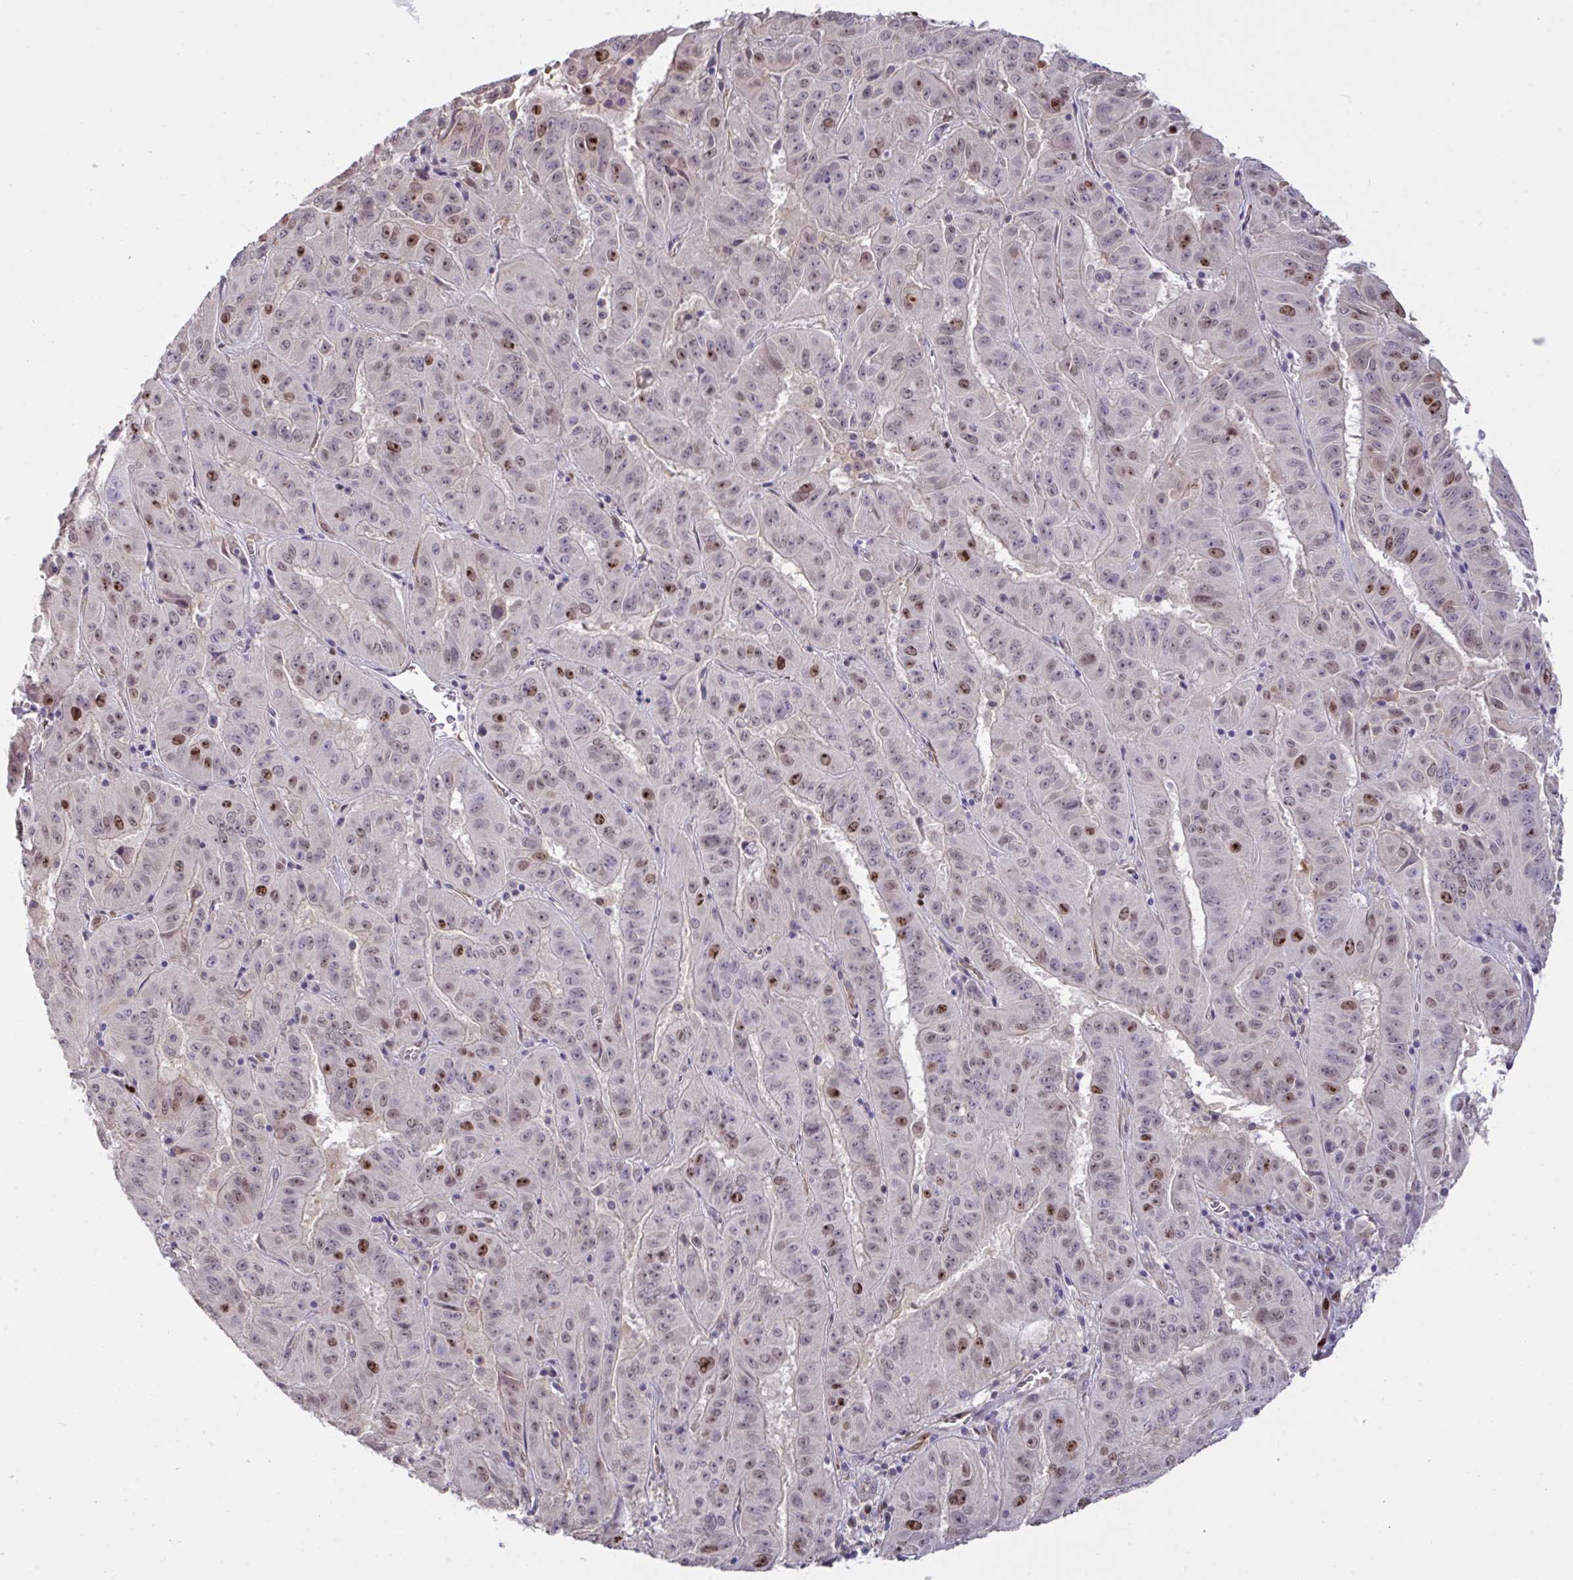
{"staining": {"intensity": "moderate", "quantity": "<25%", "location": "nuclear"}, "tissue": "pancreatic cancer", "cell_type": "Tumor cells", "image_type": "cancer", "snomed": [{"axis": "morphology", "description": "Adenocarcinoma, NOS"}, {"axis": "topography", "description": "Pancreas"}], "caption": "An image showing moderate nuclear expression in about <25% of tumor cells in pancreatic cancer, as visualized by brown immunohistochemical staining.", "gene": "SETD7", "patient": {"sex": "male", "age": 63}}